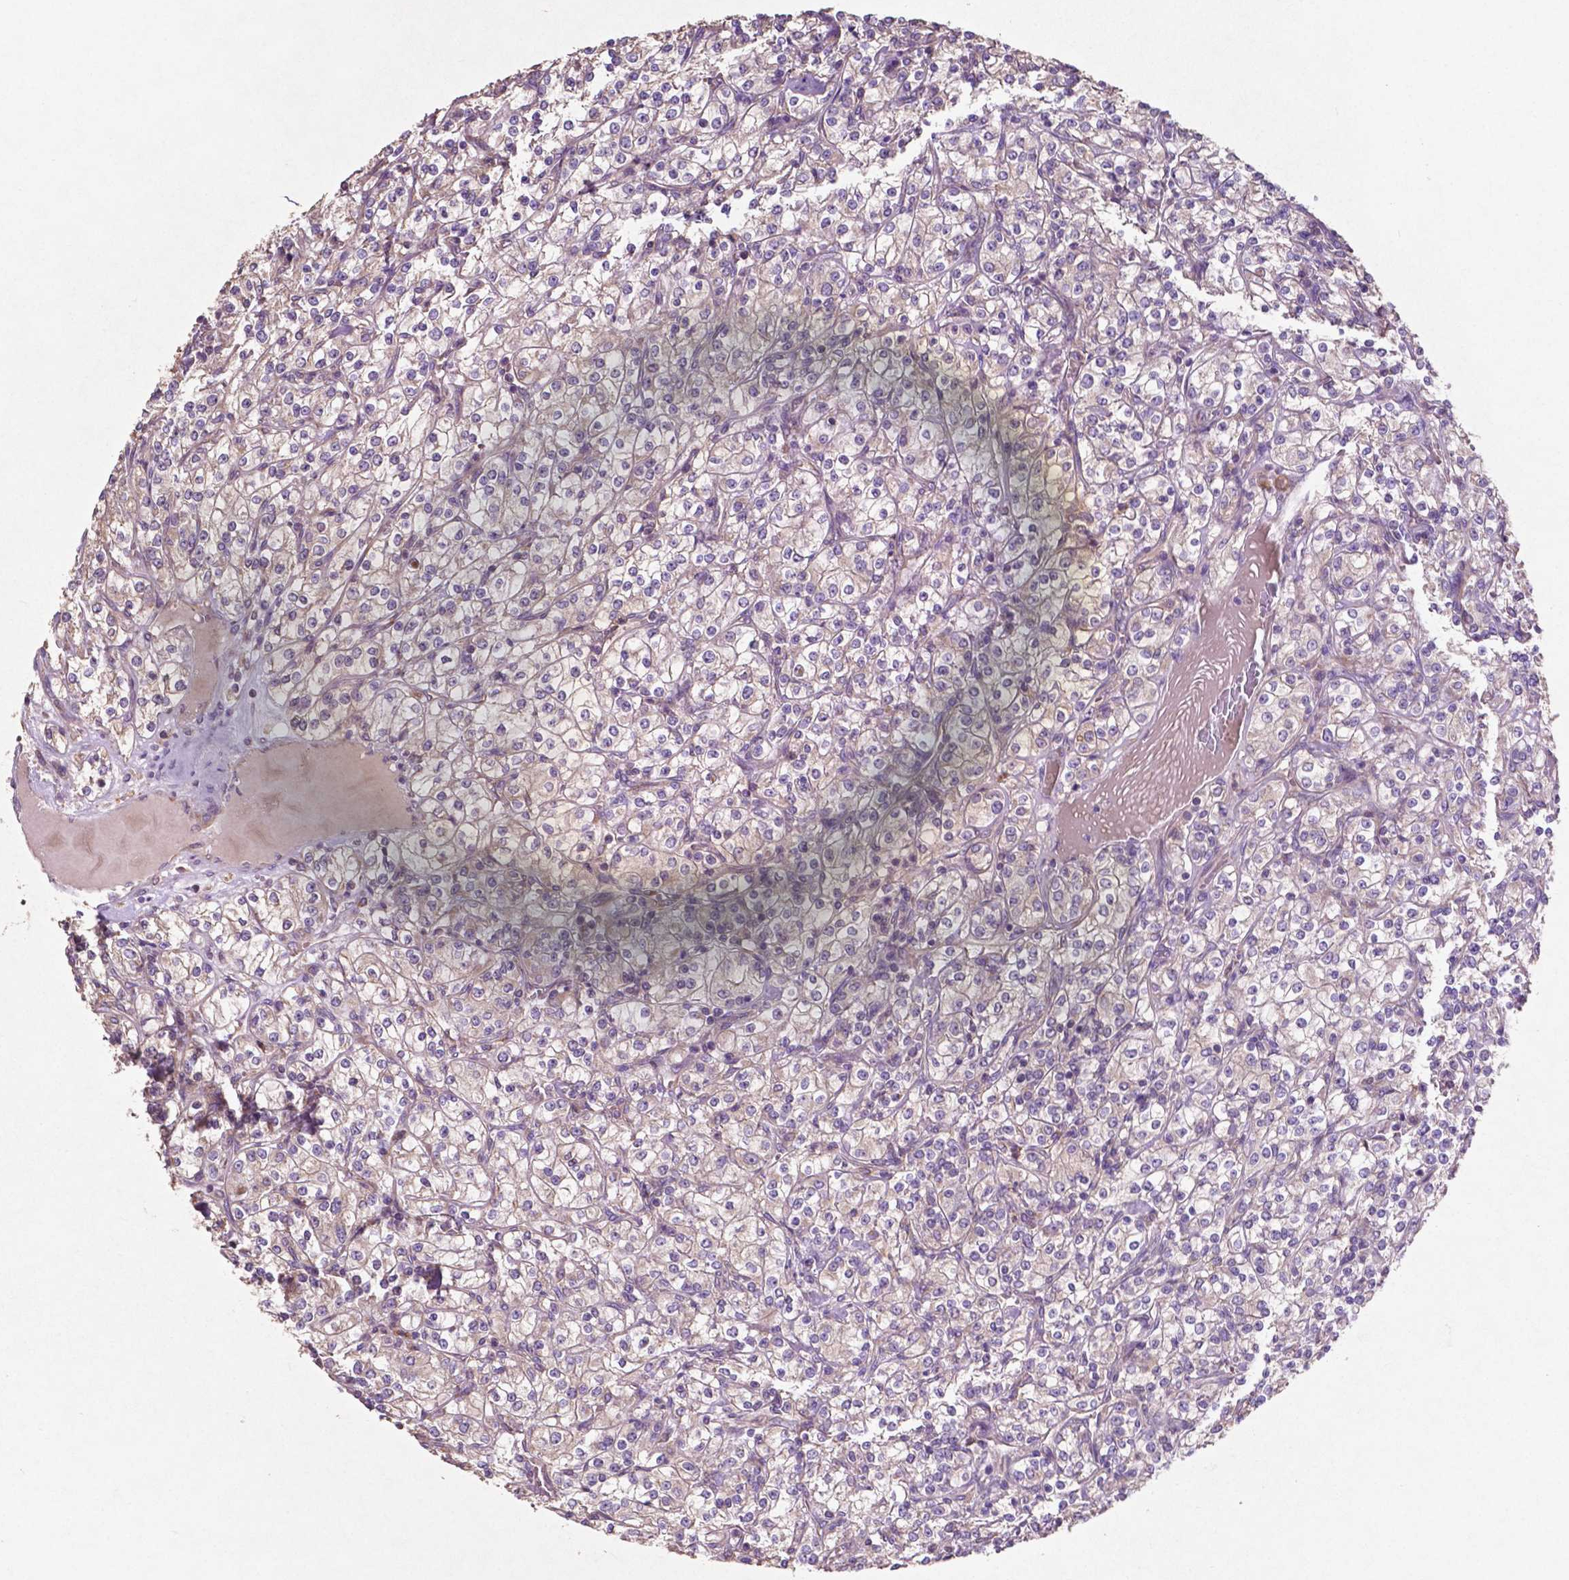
{"staining": {"intensity": "negative", "quantity": "none", "location": "none"}, "tissue": "renal cancer", "cell_type": "Tumor cells", "image_type": "cancer", "snomed": [{"axis": "morphology", "description": "Adenocarcinoma, NOS"}, {"axis": "topography", "description": "Kidney"}], "caption": "Image shows no protein staining in tumor cells of renal cancer (adenocarcinoma) tissue.", "gene": "MBTPS1", "patient": {"sex": "male", "age": 77}}